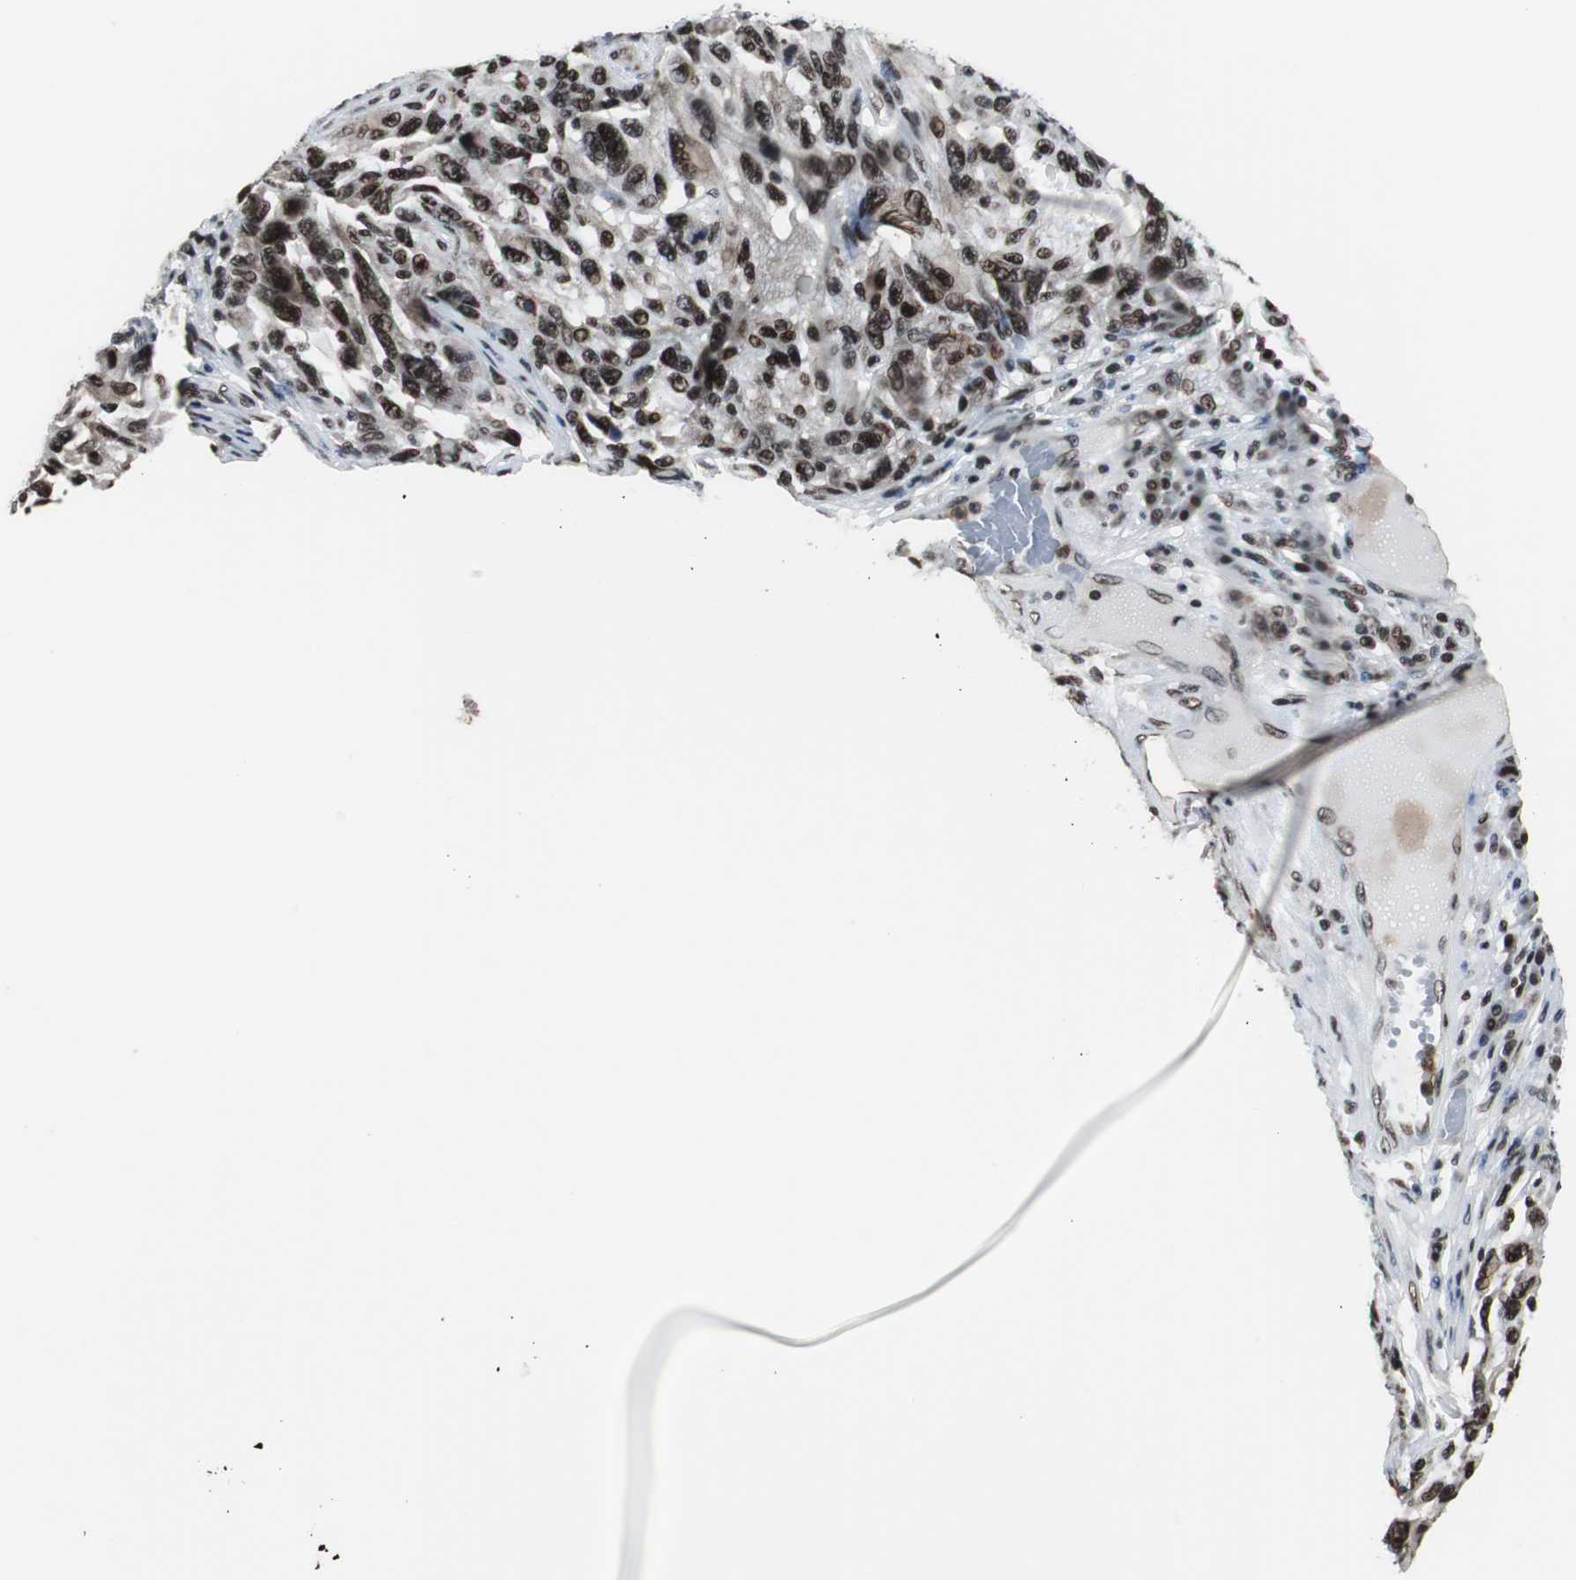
{"staining": {"intensity": "strong", "quantity": ">75%", "location": "nuclear"}, "tissue": "melanoma", "cell_type": "Tumor cells", "image_type": "cancer", "snomed": [{"axis": "morphology", "description": "Malignant melanoma, NOS"}, {"axis": "topography", "description": "Skin"}], "caption": "A high amount of strong nuclear positivity is seen in about >75% of tumor cells in melanoma tissue. Using DAB (3,3'-diaminobenzidine) (brown) and hematoxylin (blue) stains, captured at high magnification using brightfield microscopy.", "gene": "CDK9", "patient": {"sex": "male", "age": 53}}